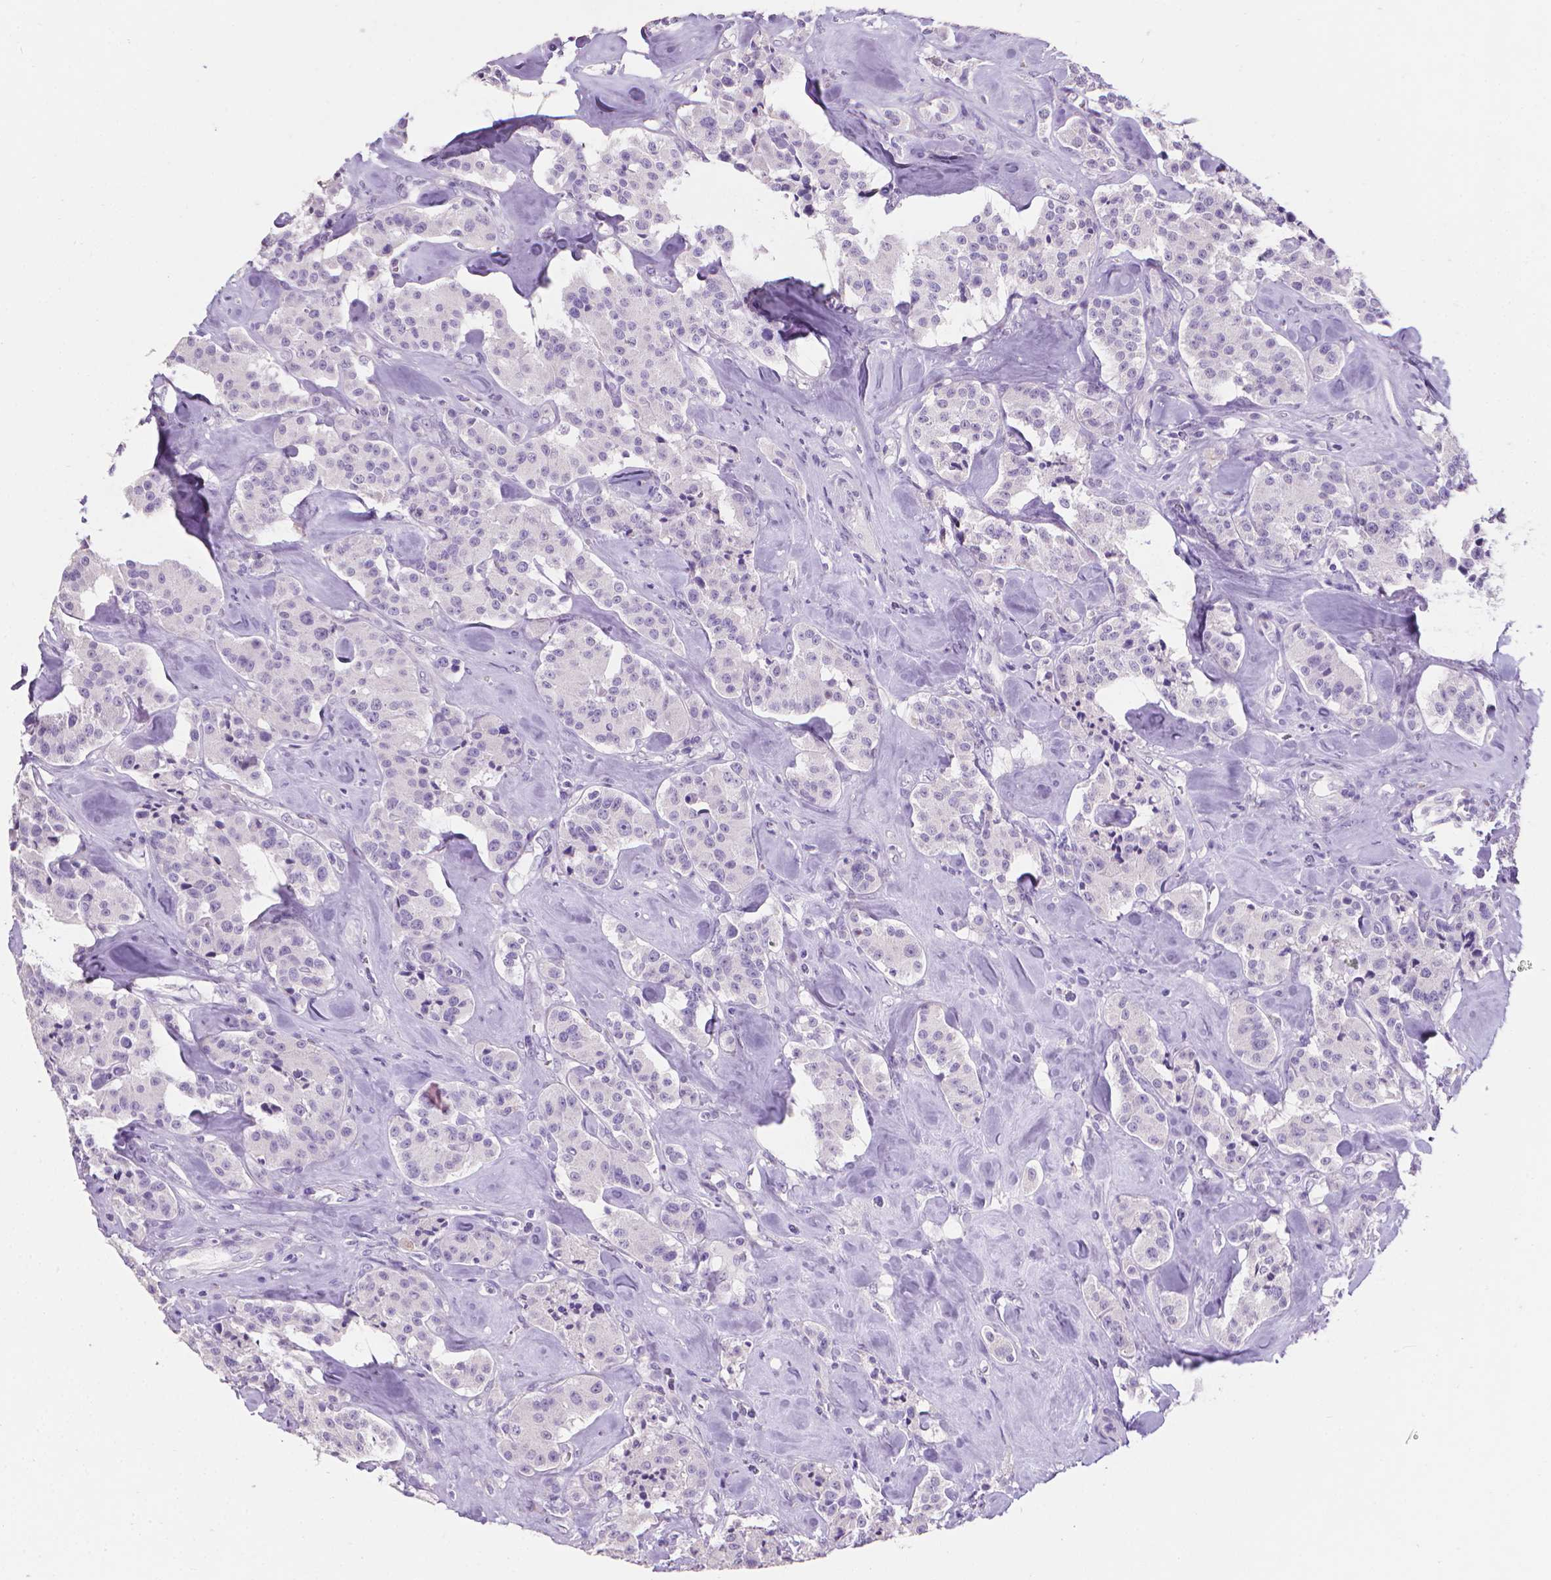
{"staining": {"intensity": "negative", "quantity": "none", "location": "none"}, "tissue": "carcinoid", "cell_type": "Tumor cells", "image_type": "cancer", "snomed": [{"axis": "morphology", "description": "Carcinoid, malignant, NOS"}, {"axis": "topography", "description": "Pancreas"}], "caption": "There is no significant expression in tumor cells of carcinoid.", "gene": "XPNPEP2", "patient": {"sex": "male", "age": 41}}